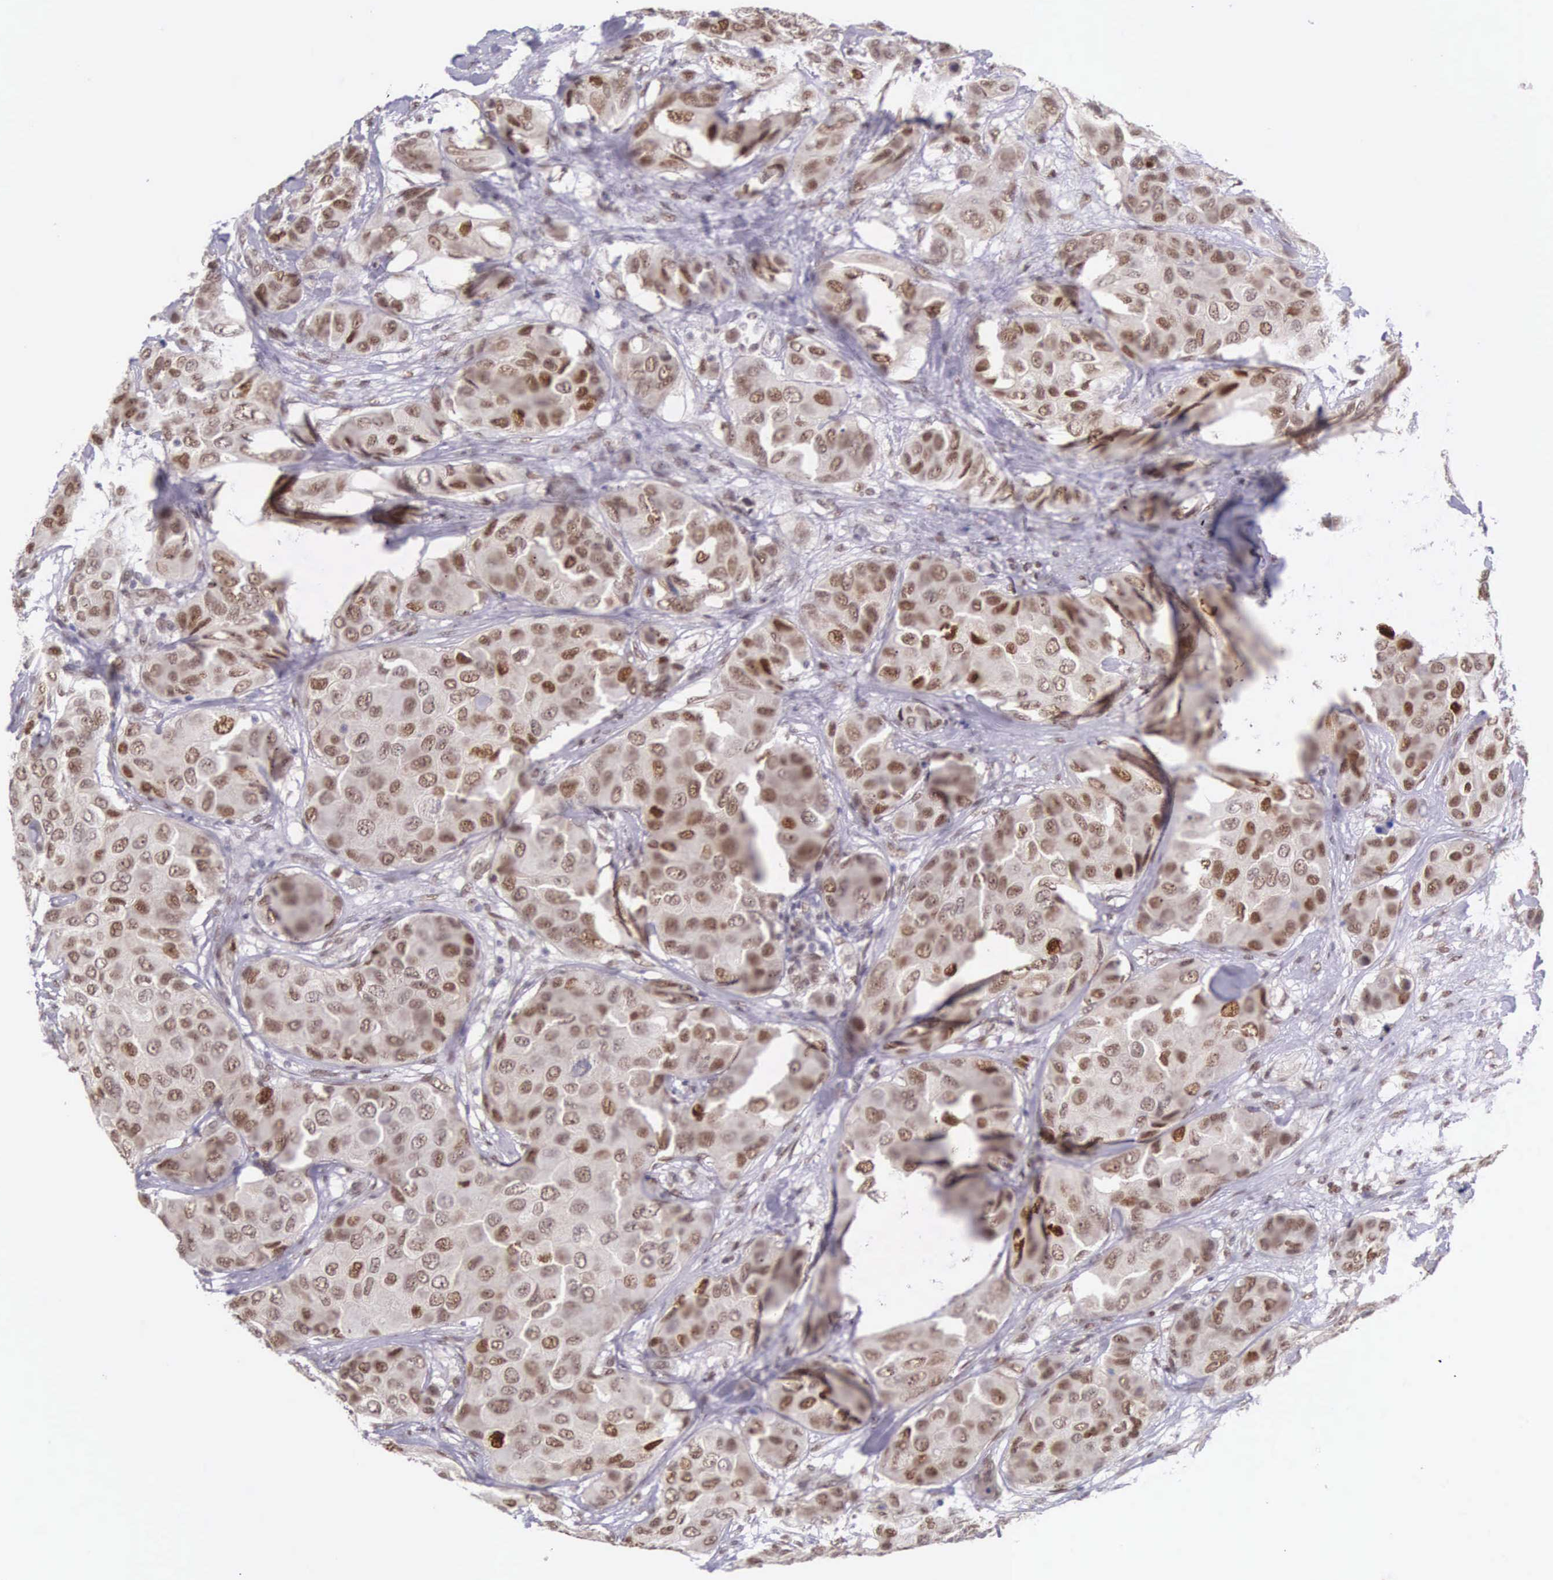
{"staining": {"intensity": "moderate", "quantity": ">75%", "location": "nuclear"}, "tissue": "breast cancer", "cell_type": "Tumor cells", "image_type": "cancer", "snomed": [{"axis": "morphology", "description": "Duct carcinoma"}, {"axis": "topography", "description": "Breast"}], "caption": "Breast intraductal carcinoma stained with immunohistochemistry (IHC) displays moderate nuclear staining in approximately >75% of tumor cells.", "gene": "CCDC117", "patient": {"sex": "female", "age": 68}}